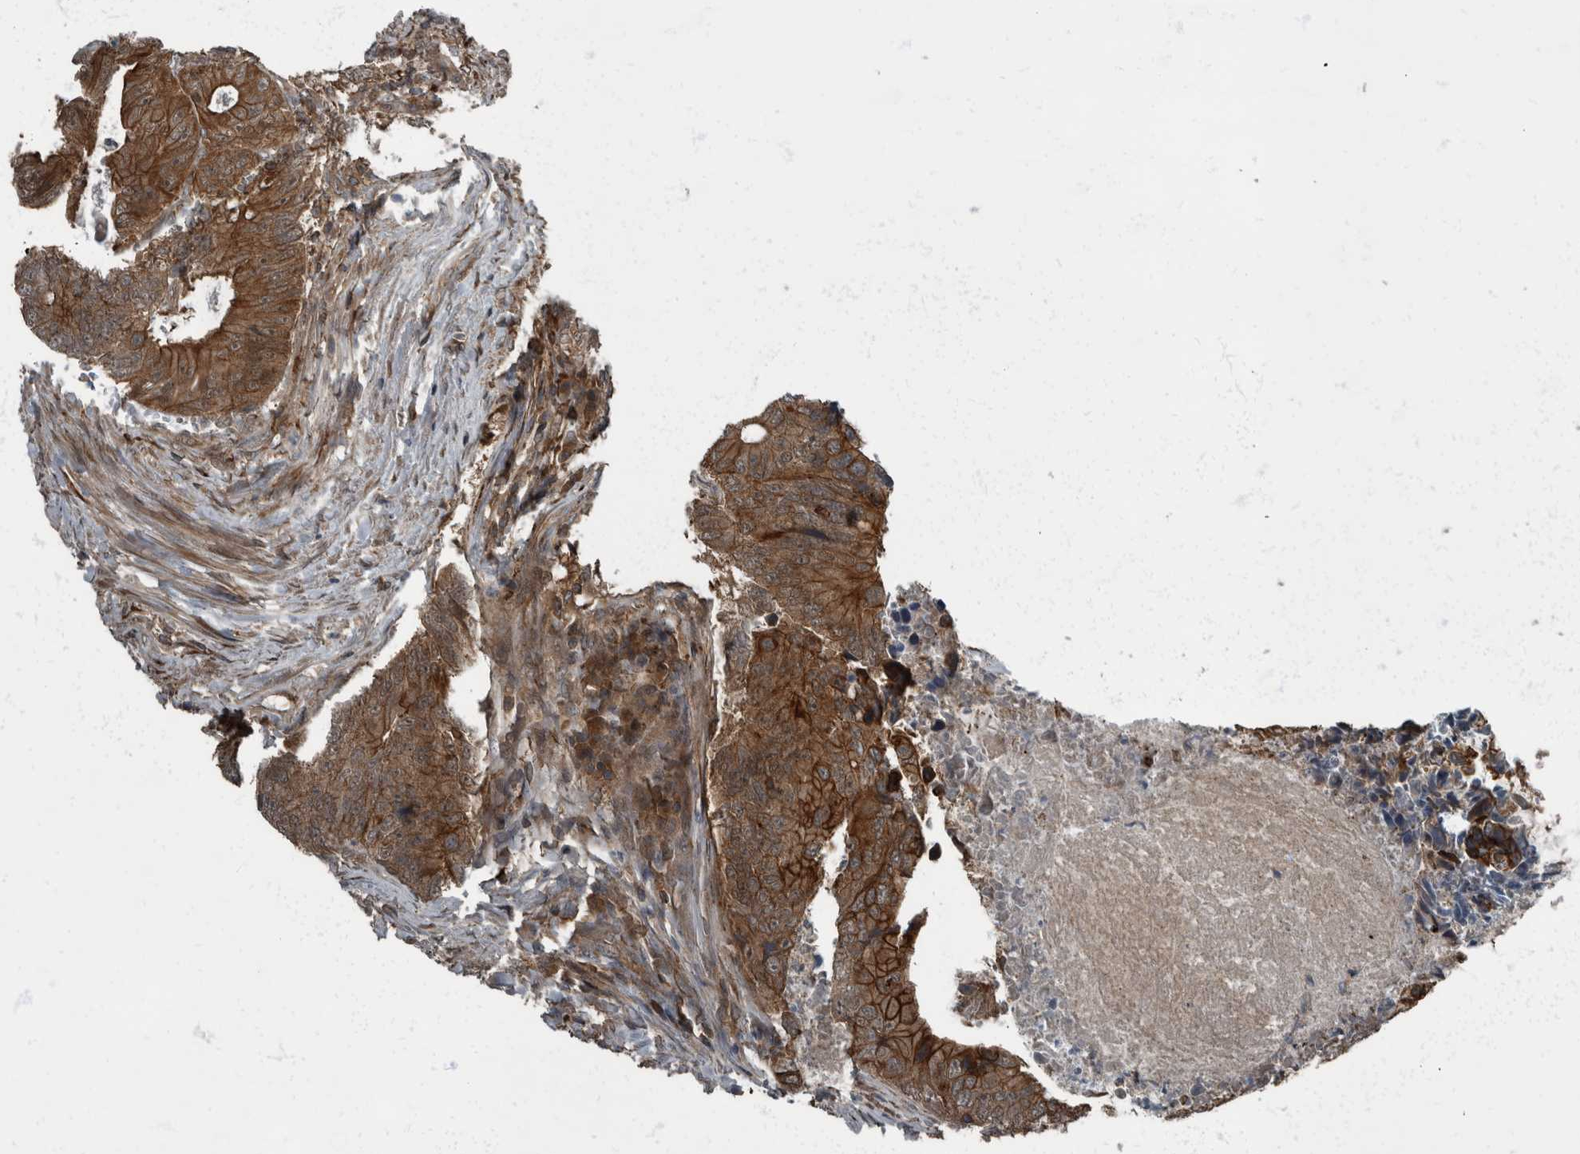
{"staining": {"intensity": "strong", "quantity": ">75%", "location": "cytoplasmic/membranous"}, "tissue": "colorectal cancer", "cell_type": "Tumor cells", "image_type": "cancer", "snomed": [{"axis": "morphology", "description": "Adenocarcinoma, NOS"}, {"axis": "topography", "description": "Colon"}], "caption": "Colorectal cancer (adenocarcinoma) stained with immunohistochemistry reveals strong cytoplasmic/membranous positivity in about >75% of tumor cells.", "gene": "RABGGTB", "patient": {"sex": "male", "age": 87}}